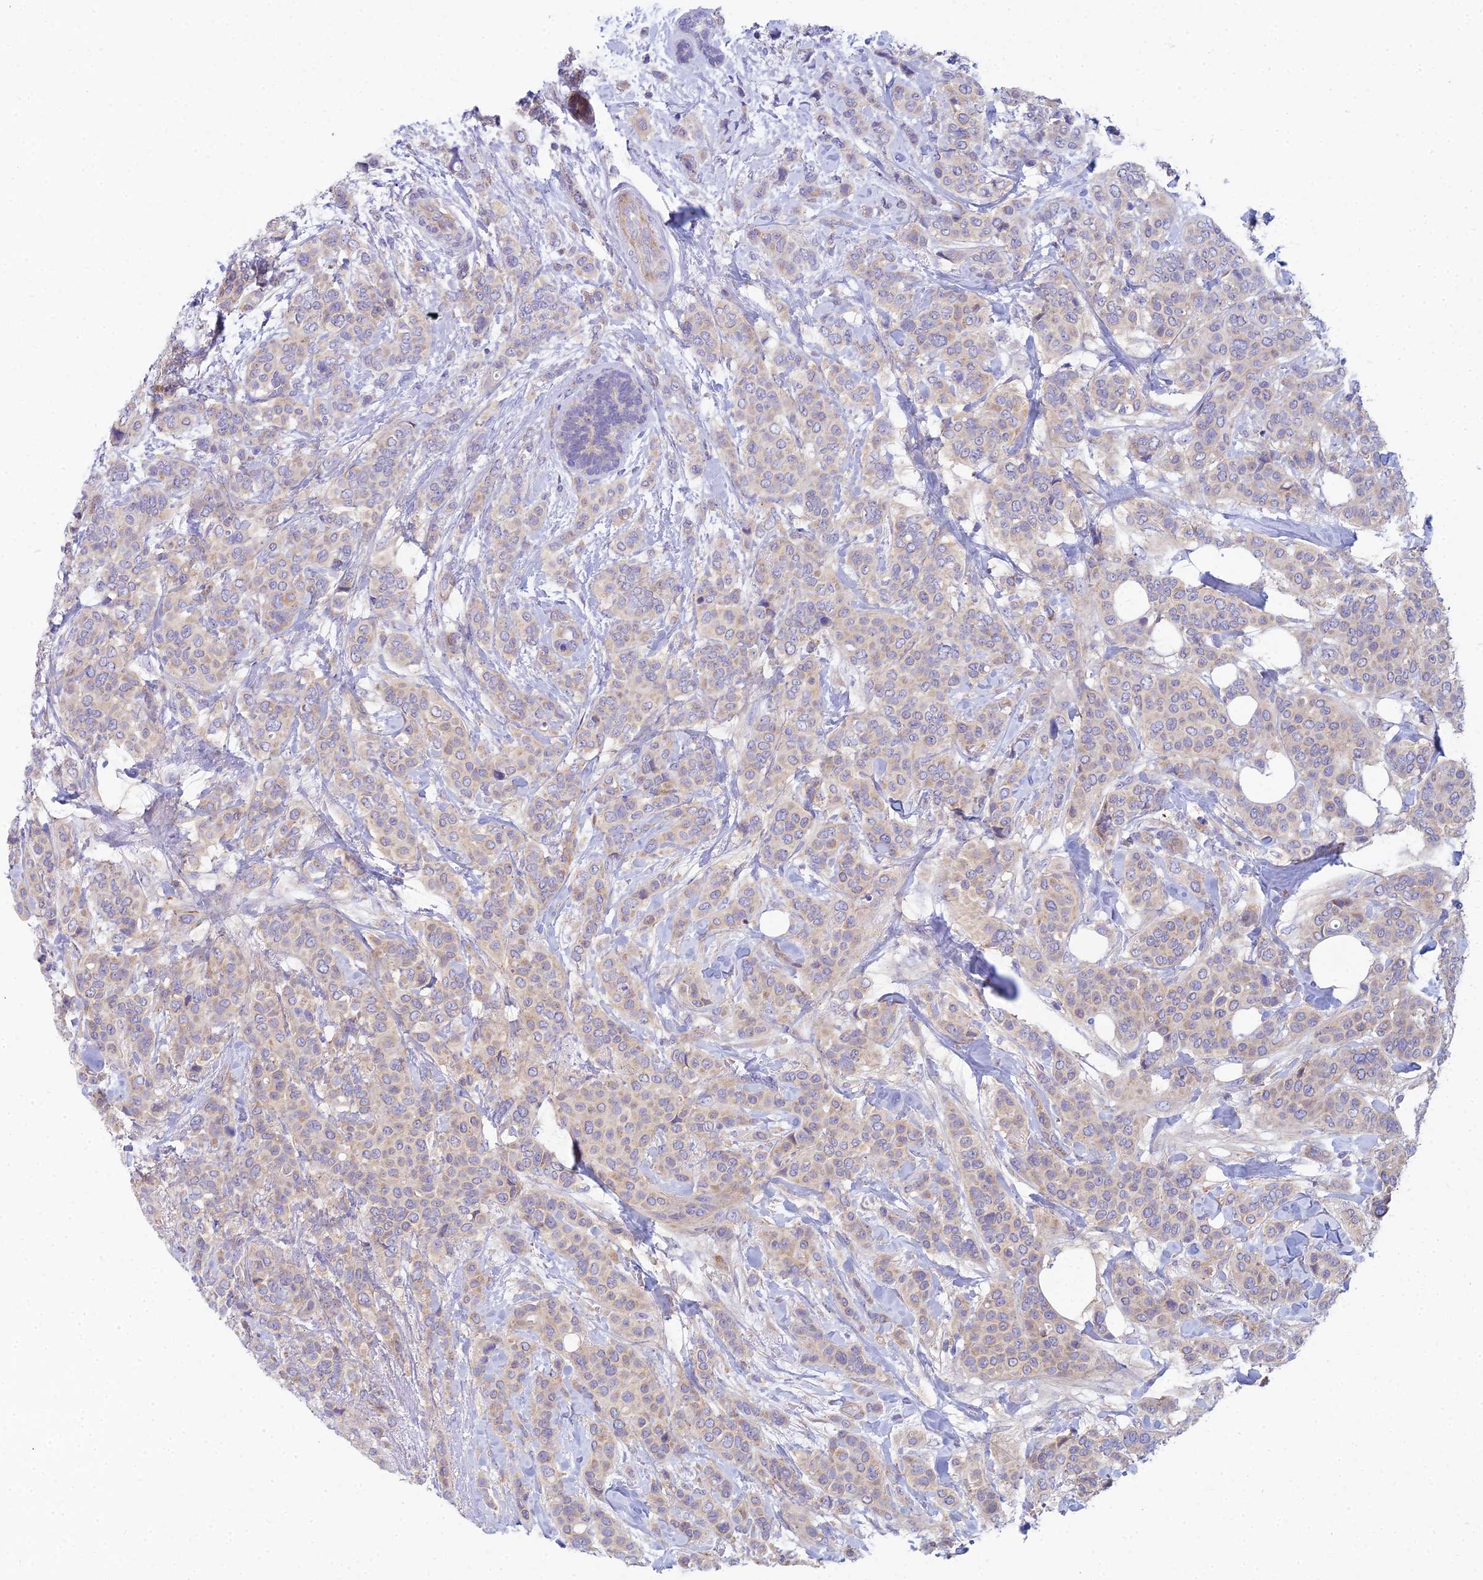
{"staining": {"intensity": "weak", "quantity": "25%-75%", "location": "cytoplasmic/membranous"}, "tissue": "breast cancer", "cell_type": "Tumor cells", "image_type": "cancer", "snomed": [{"axis": "morphology", "description": "Lobular carcinoma"}, {"axis": "topography", "description": "Breast"}], "caption": "The histopathology image shows staining of breast cancer (lobular carcinoma), revealing weak cytoplasmic/membranous protein positivity (brown color) within tumor cells.", "gene": "ZNF564", "patient": {"sex": "female", "age": 51}}